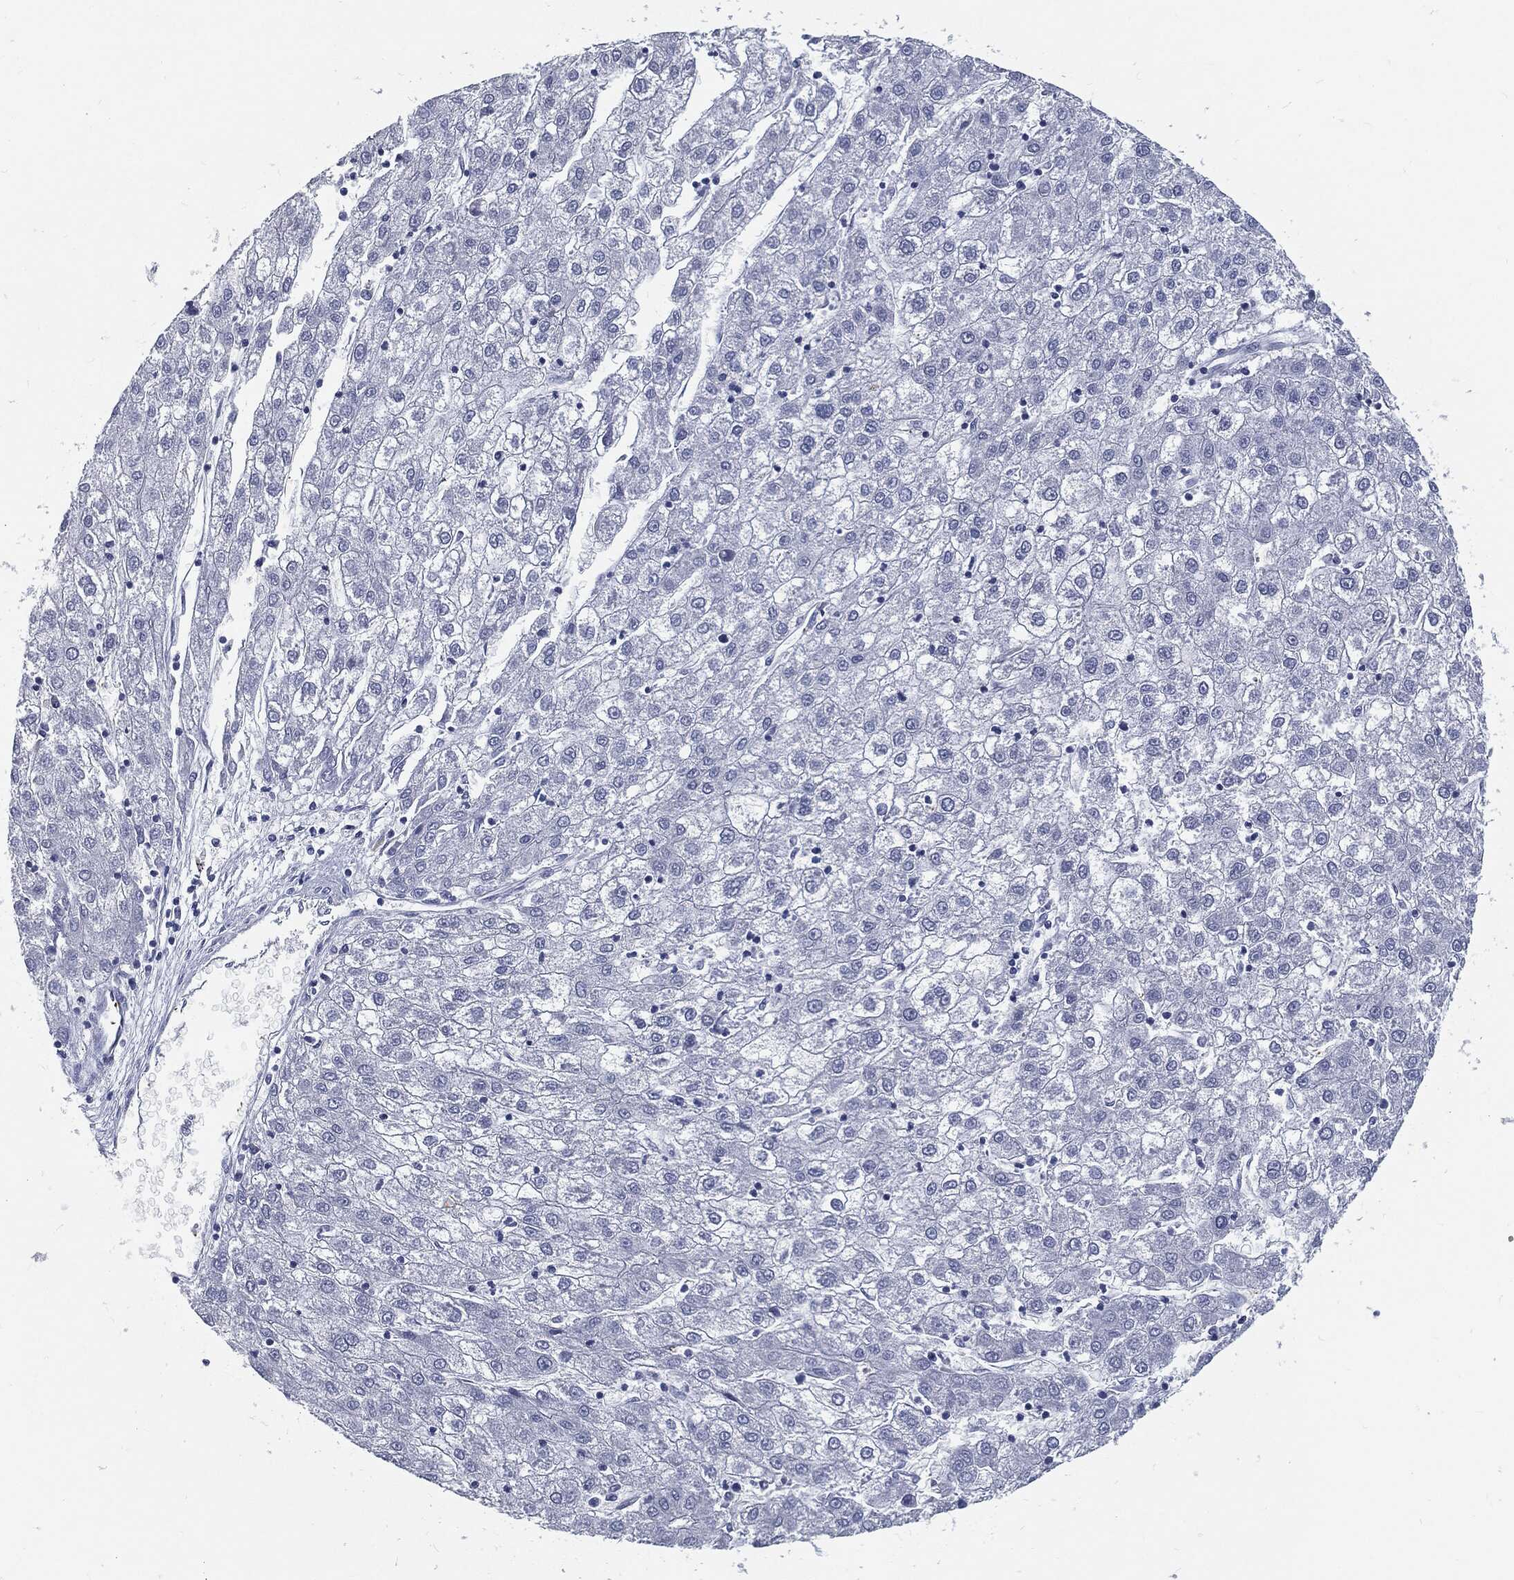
{"staining": {"intensity": "negative", "quantity": "none", "location": "none"}, "tissue": "liver cancer", "cell_type": "Tumor cells", "image_type": "cancer", "snomed": [{"axis": "morphology", "description": "Carcinoma, Hepatocellular, NOS"}, {"axis": "topography", "description": "Liver"}], "caption": "Tumor cells are negative for protein expression in human liver hepatocellular carcinoma. (IHC, brightfield microscopy, high magnification).", "gene": "PROM1", "patient": {"sex": "male", "age": 72}}